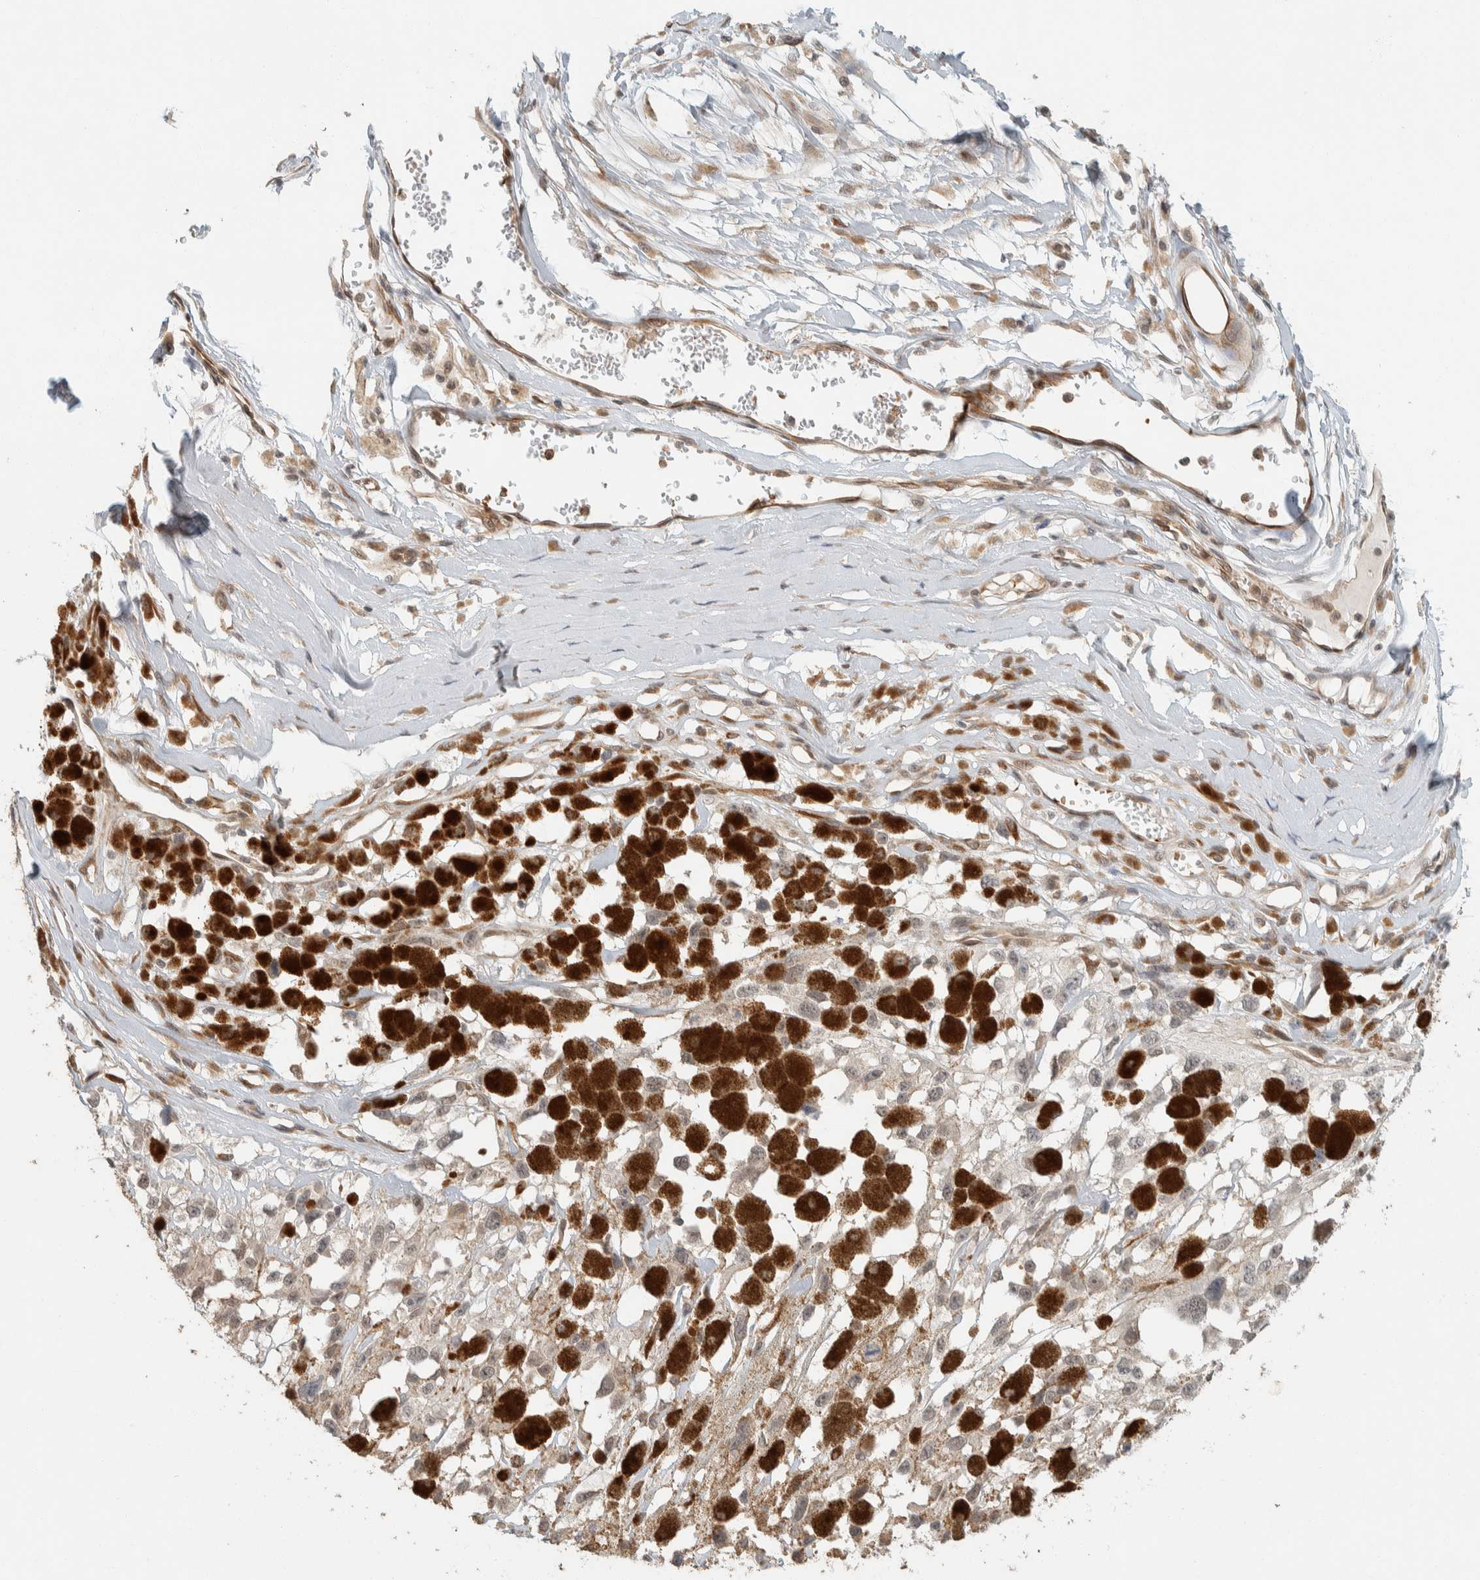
{"staining": {"intensity": "weak", "quantity": ">75%", "location": "cytoplasmic/membranous"}, "tissue": "melanoma", "cell_type": "Tumor cells", "image_type": "cancer", "snomed": [{"axis": "morphology", "description": "Malignant melanoma, Metastatic site"}, {"axis": "topography", "description": "Lymph node"}], "caption": "Immunohistochemistry photomicrograph of melanoma stained for a protein (brown), which reveals low levels of weak cytoplasmic/membranous staining in about >75% of tumor cells.", "gene": "ZBTB2", "patient": {"sex": "male", "age": 59}}